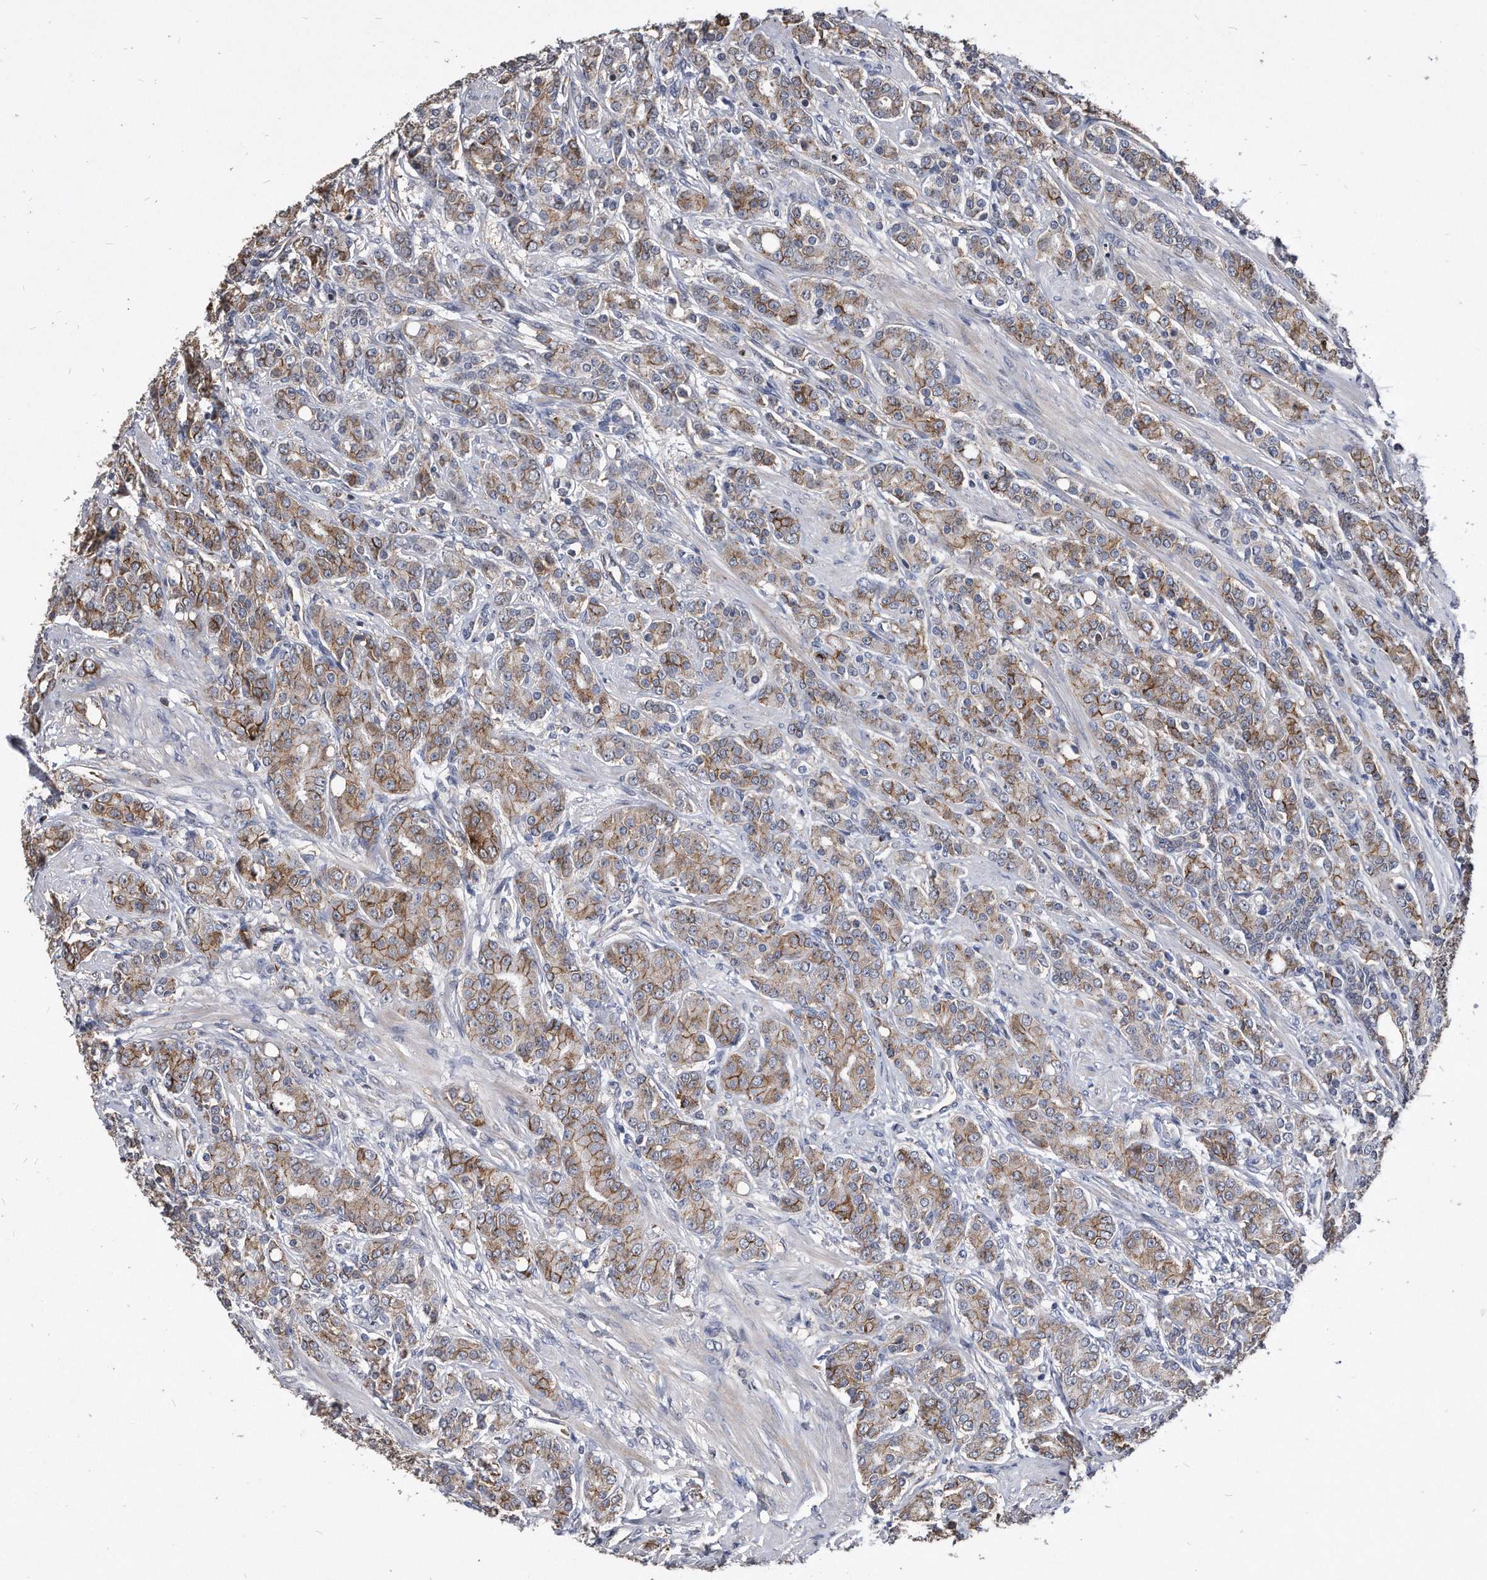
{"staining": {"intensity": "moderate", "quantity": "25%-75%", "location": "cytoplasmic/membranous"}, "tissue": "prostate cancer", "cell_type": "Tumor cells", "image_type": "cancer", "snomed": [{"axis": "morphology", "description": "Adenocarcinoma, High grade"}, {"axis": "topography", "description": "Prostate"}], "caption": "Protein staining of prostate cancer (high-grade adenocarcinoma) tissue exhibits moderate cytoplasmic/membranous expression in approximately 25%-75% of tumor cells. The protein is shown in brown color, while the nuclei are stained blue.", "gene": "IL20RA", "patient": {"sex": "male", "age": 62}}